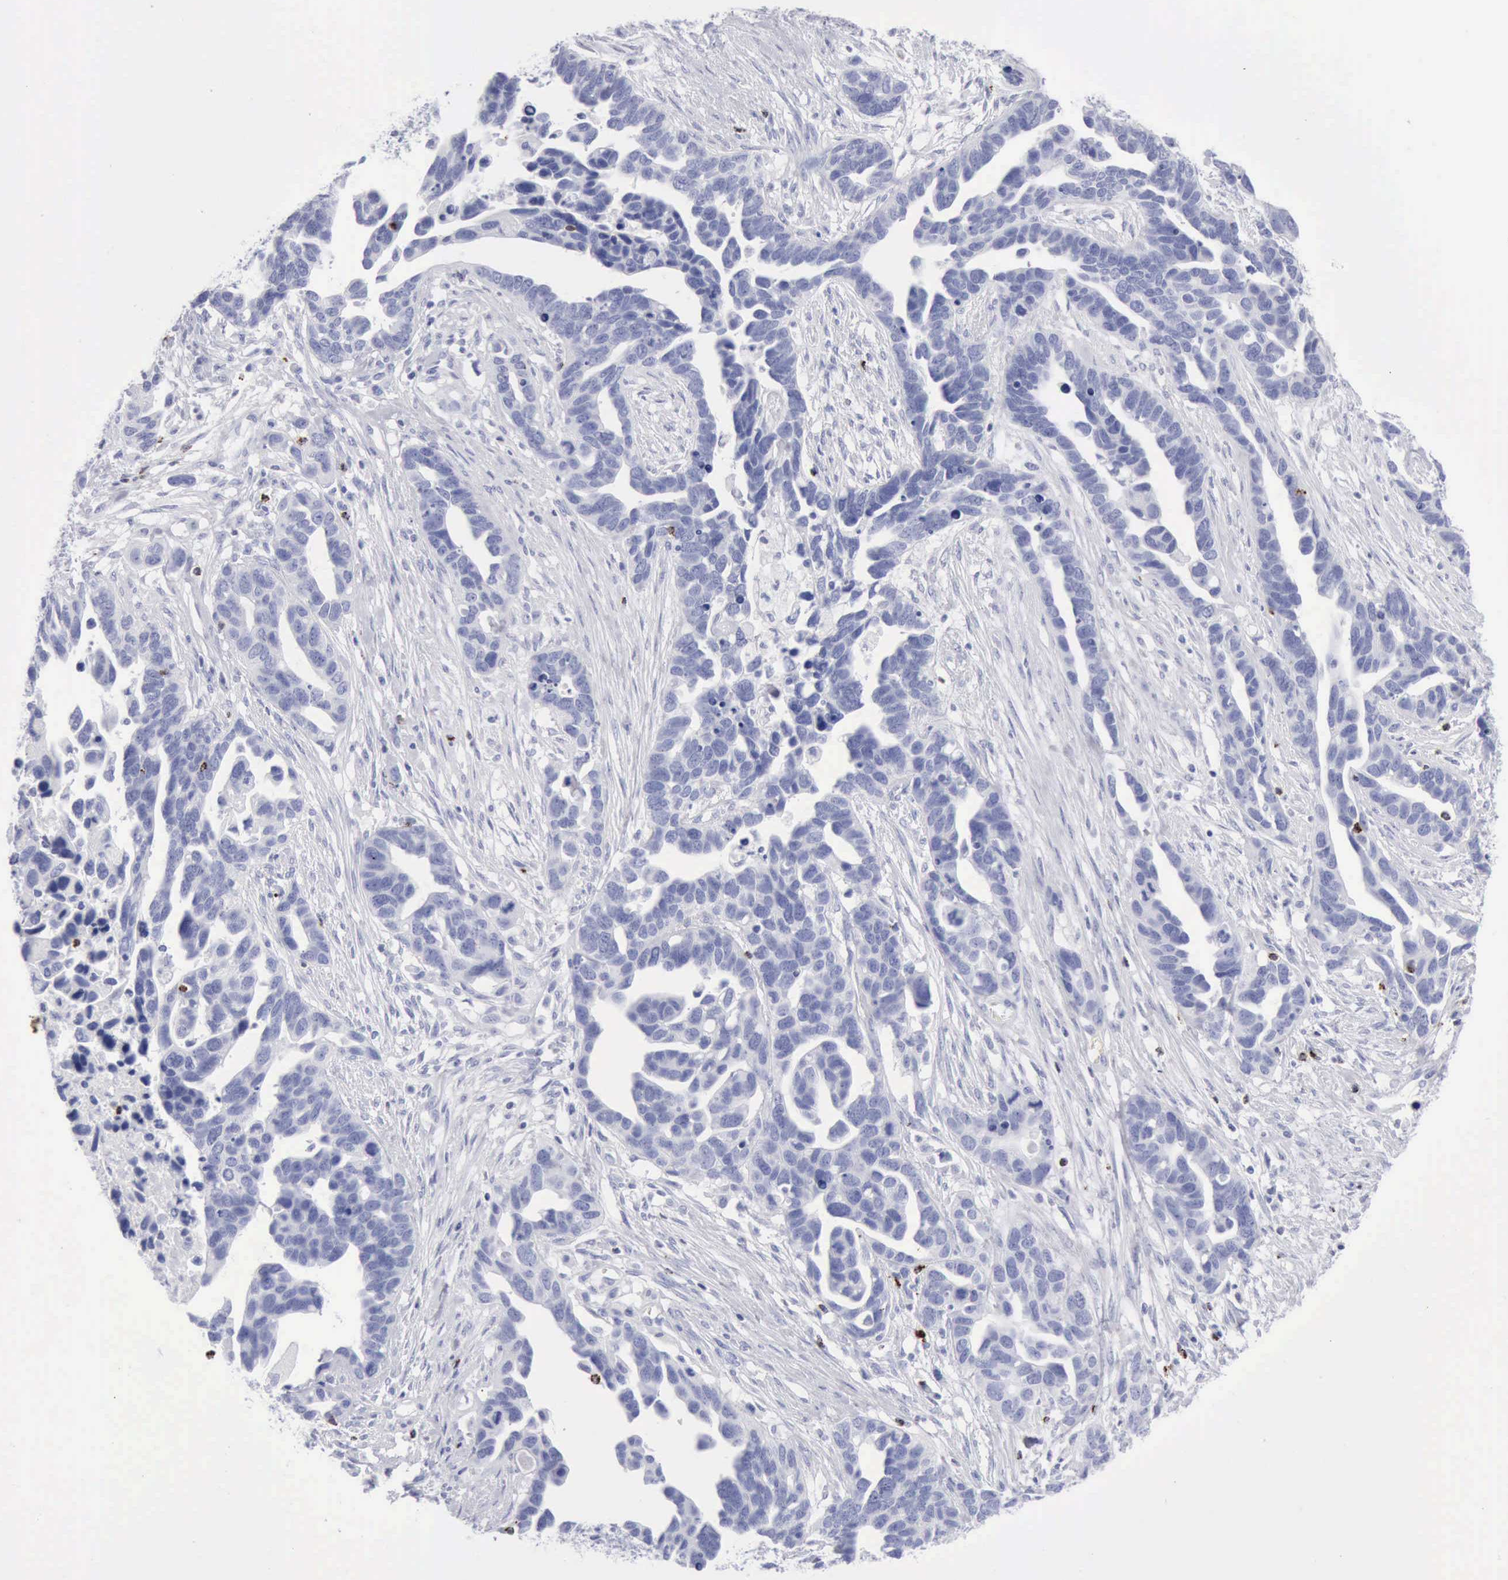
{"staining": {"intensity": "negative", "quantity": "none", "location": "none"}, "tissue": "ovarian cancer", "cell_type": "Tumor cells", "image_type": "cancer", "snomed": [{"axis": "morphology", "description": "Cystadenocarcinoma, serous, NOS"}, {"axis": "topography", "description": "Ovary"}], "caption": "Protein analysis of ovarian cancer reveals no significant staining in tumor cells. (Brightfield microscopy of DAB IHC at high magnification).", "gene": "GZMB", "patient": {"sex": "female", "age": 54}}